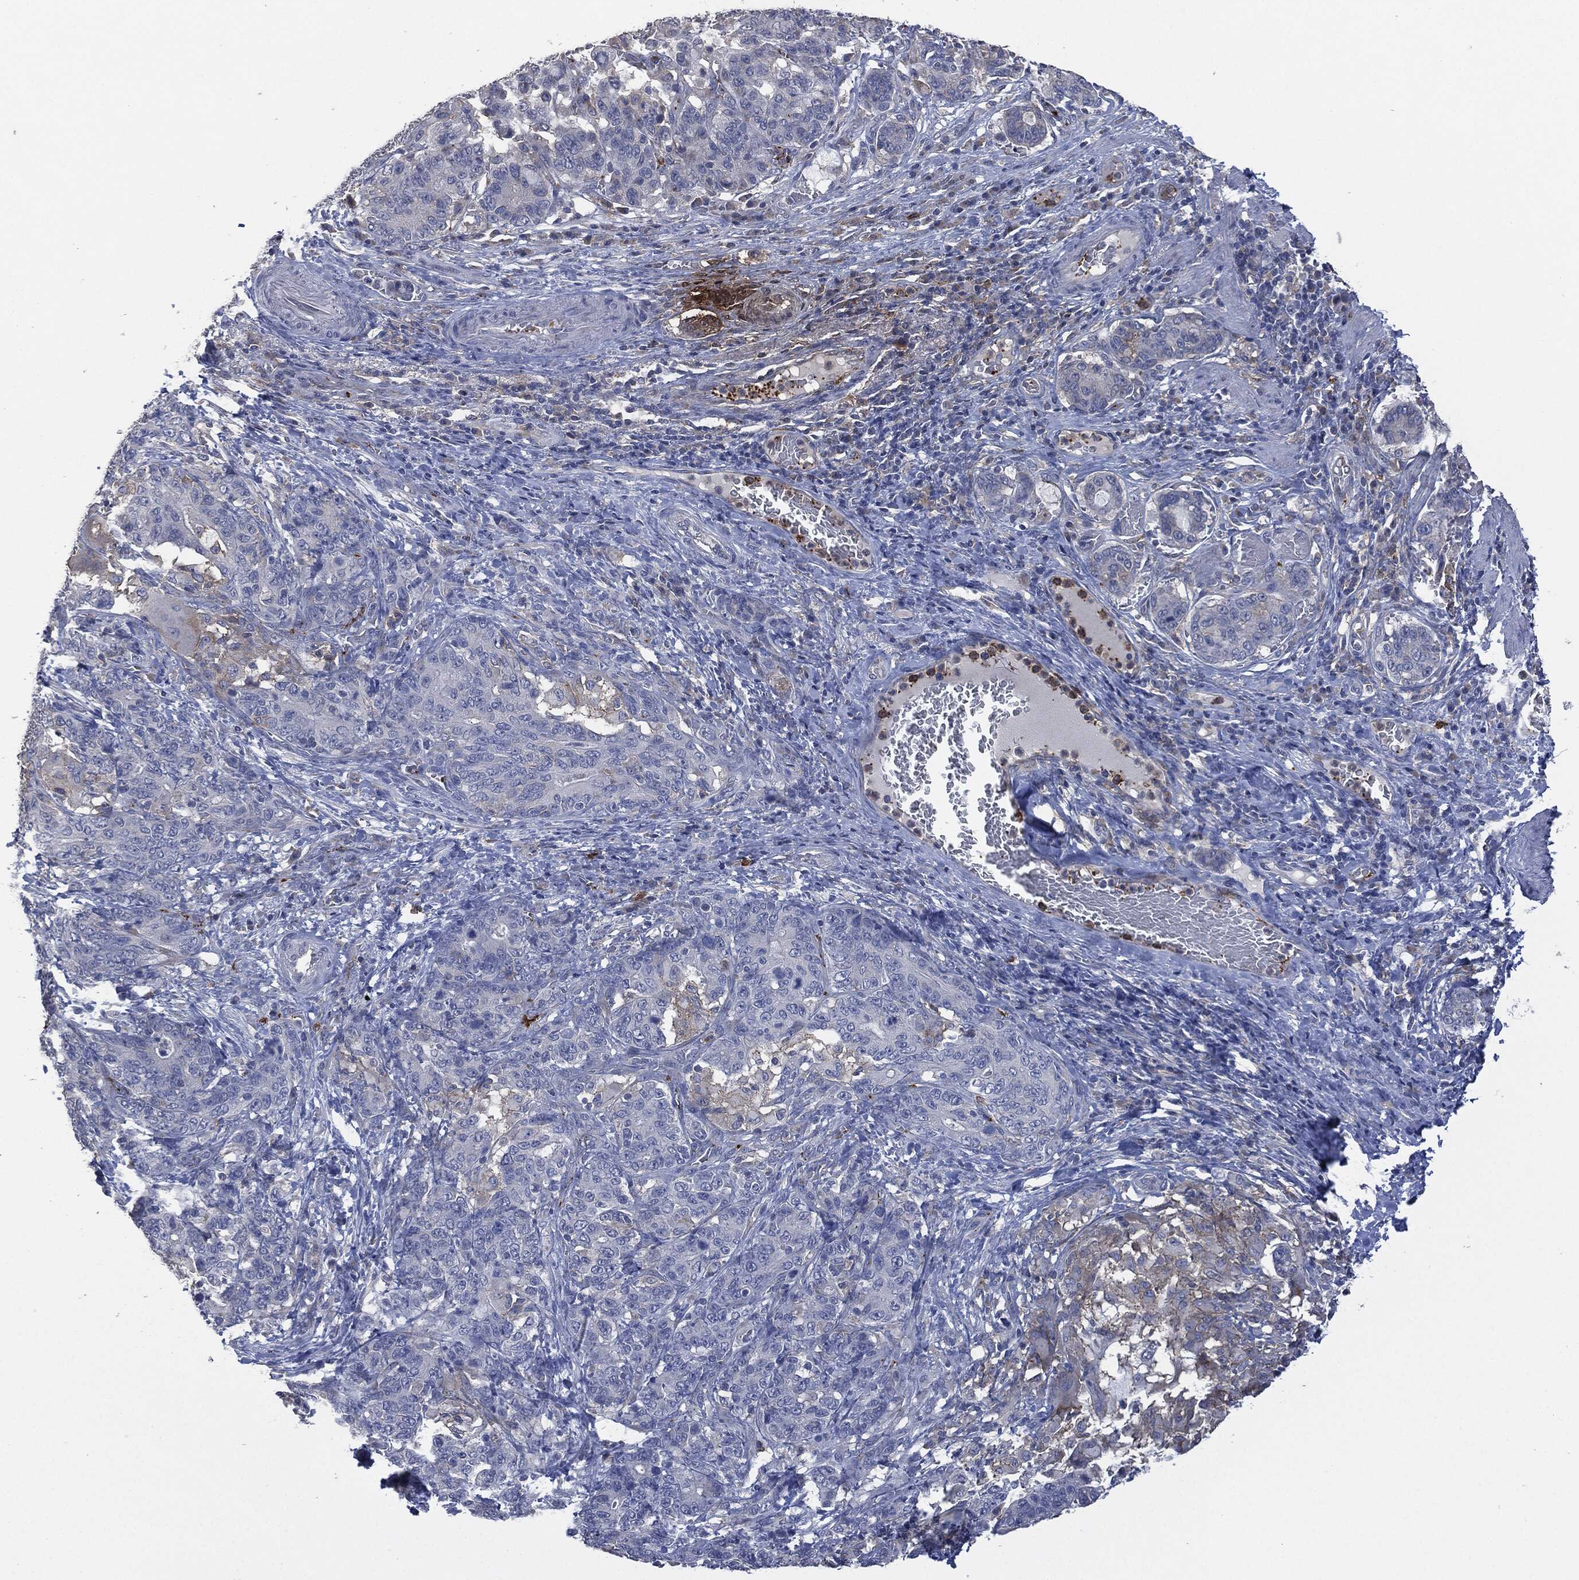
{"staining": {"intensity": "weak", "quantity": "<25%", "location": "cytoplasmic/membranous"}, "tissue": "stomach cancer", "cell_type": "Tumor cells", "image_type": "cancer", "snomed": [{"axis": "morphology", "description": "Normal tissue, NOS"}, {"axis": "morphology", "description": "Adenocarcinoma, NOS"}, {"axis": "topography", "description": "Stomach"}], "caption": "Immunohistochemistry (IHC) histopathology image of neoplastic tissue: stomach cancer (adenocarcinoma) stained with DAB displays no significant protein expression in tumor cells.", "gene": "CD33", "patient": {"sex": "female", "age": 64}}